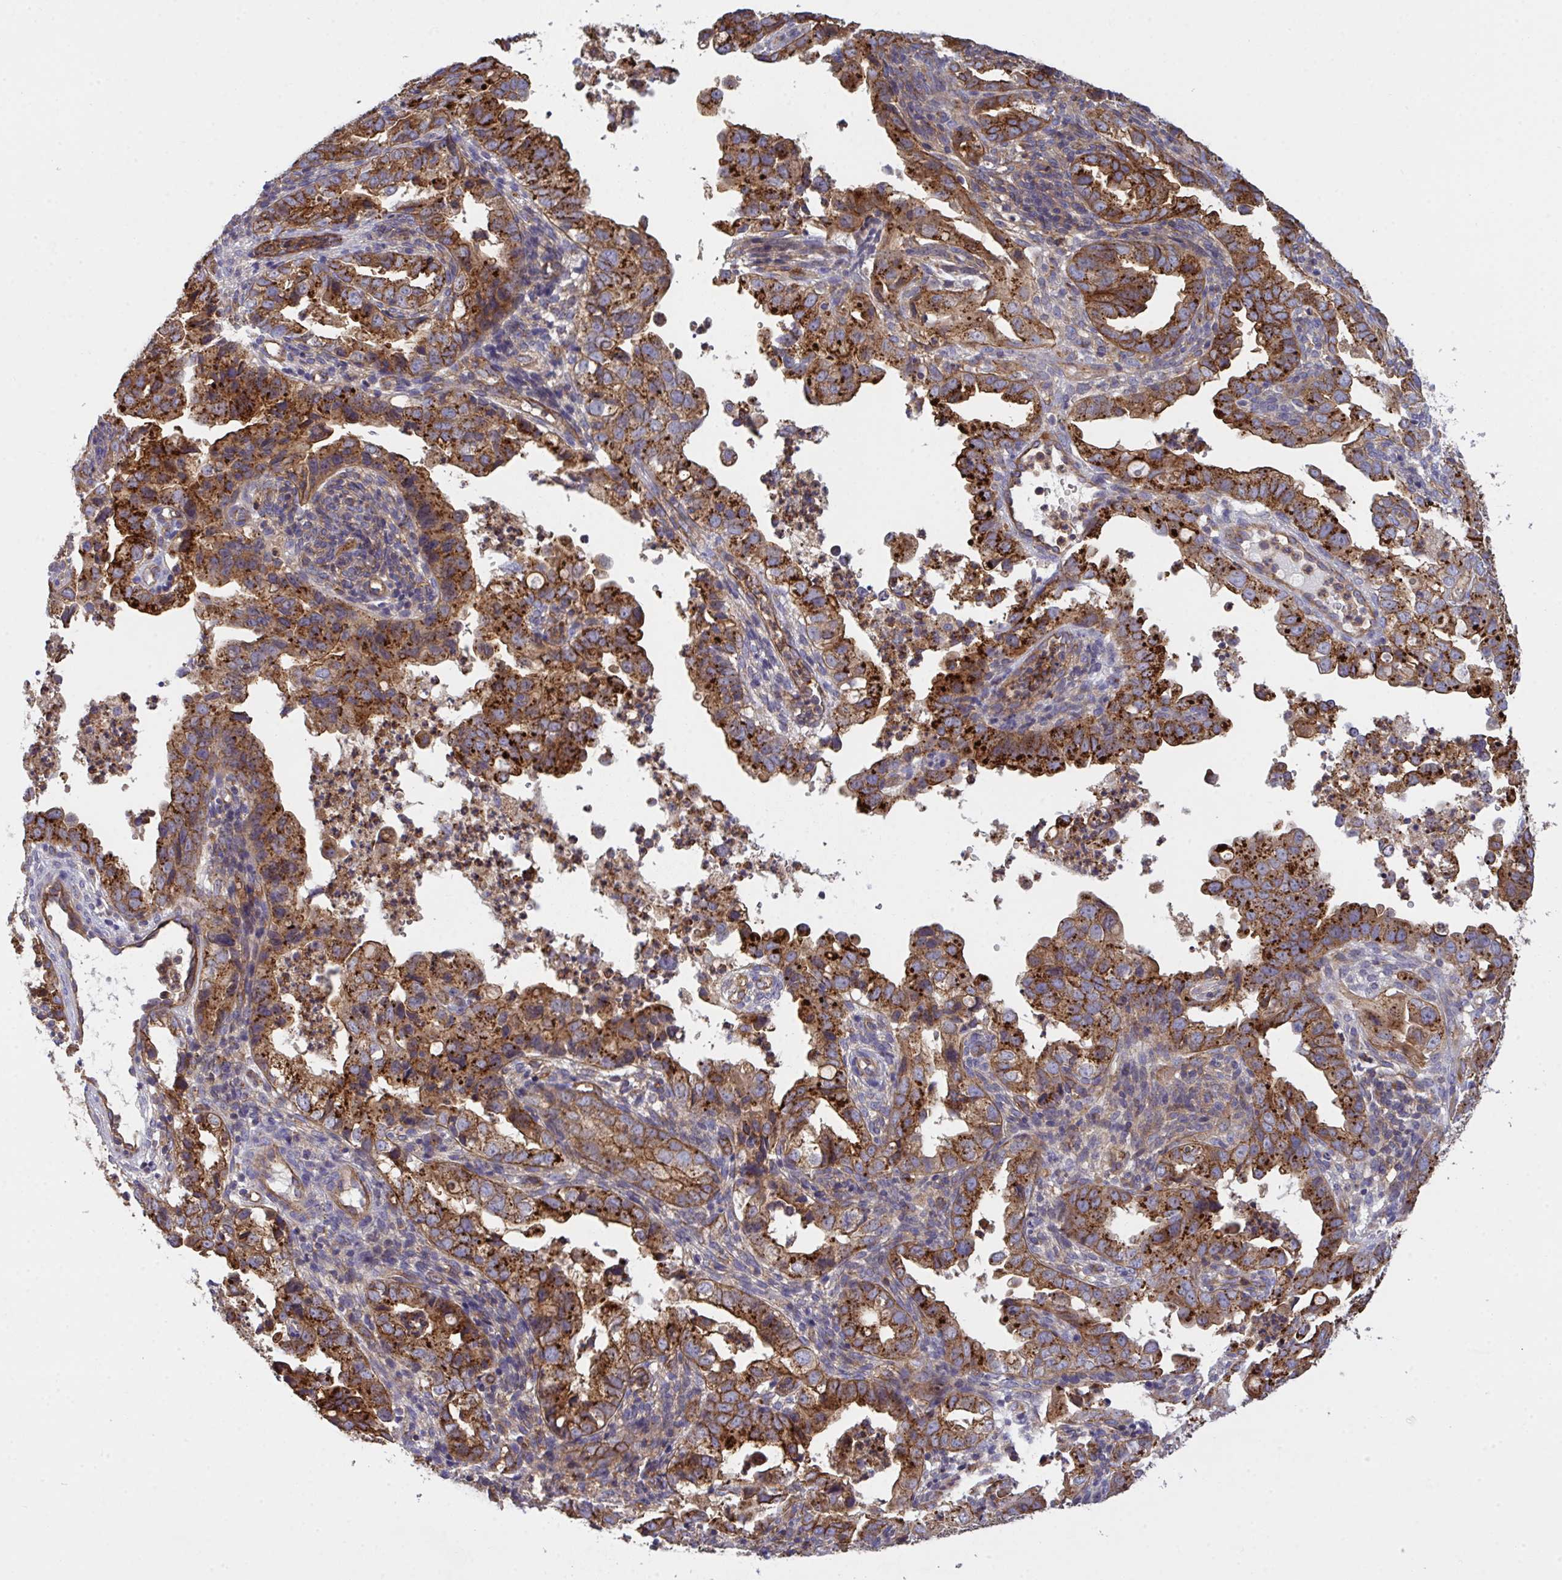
{"staining": {"intensity": "strong", "quantity": ">75%", "location": "cytoplasmic/membranous"}, "tissue": "endometrial cancer", "cell_type": "Tumor cells", "image_type": "cancer", "snomed": [{"axis": "morphology", "description": "Adenocarcinoma, NOS"}, {"axis": "topography", "description": "Endometrium"}], "caption": "Adenocarcinoma (endometrial) tissue reveals strong cytoplasmic/membranous expression in approximately >75% of tumor cells", "gene": "C4orf36", "patient": {"sex": "female", "age": 57}}